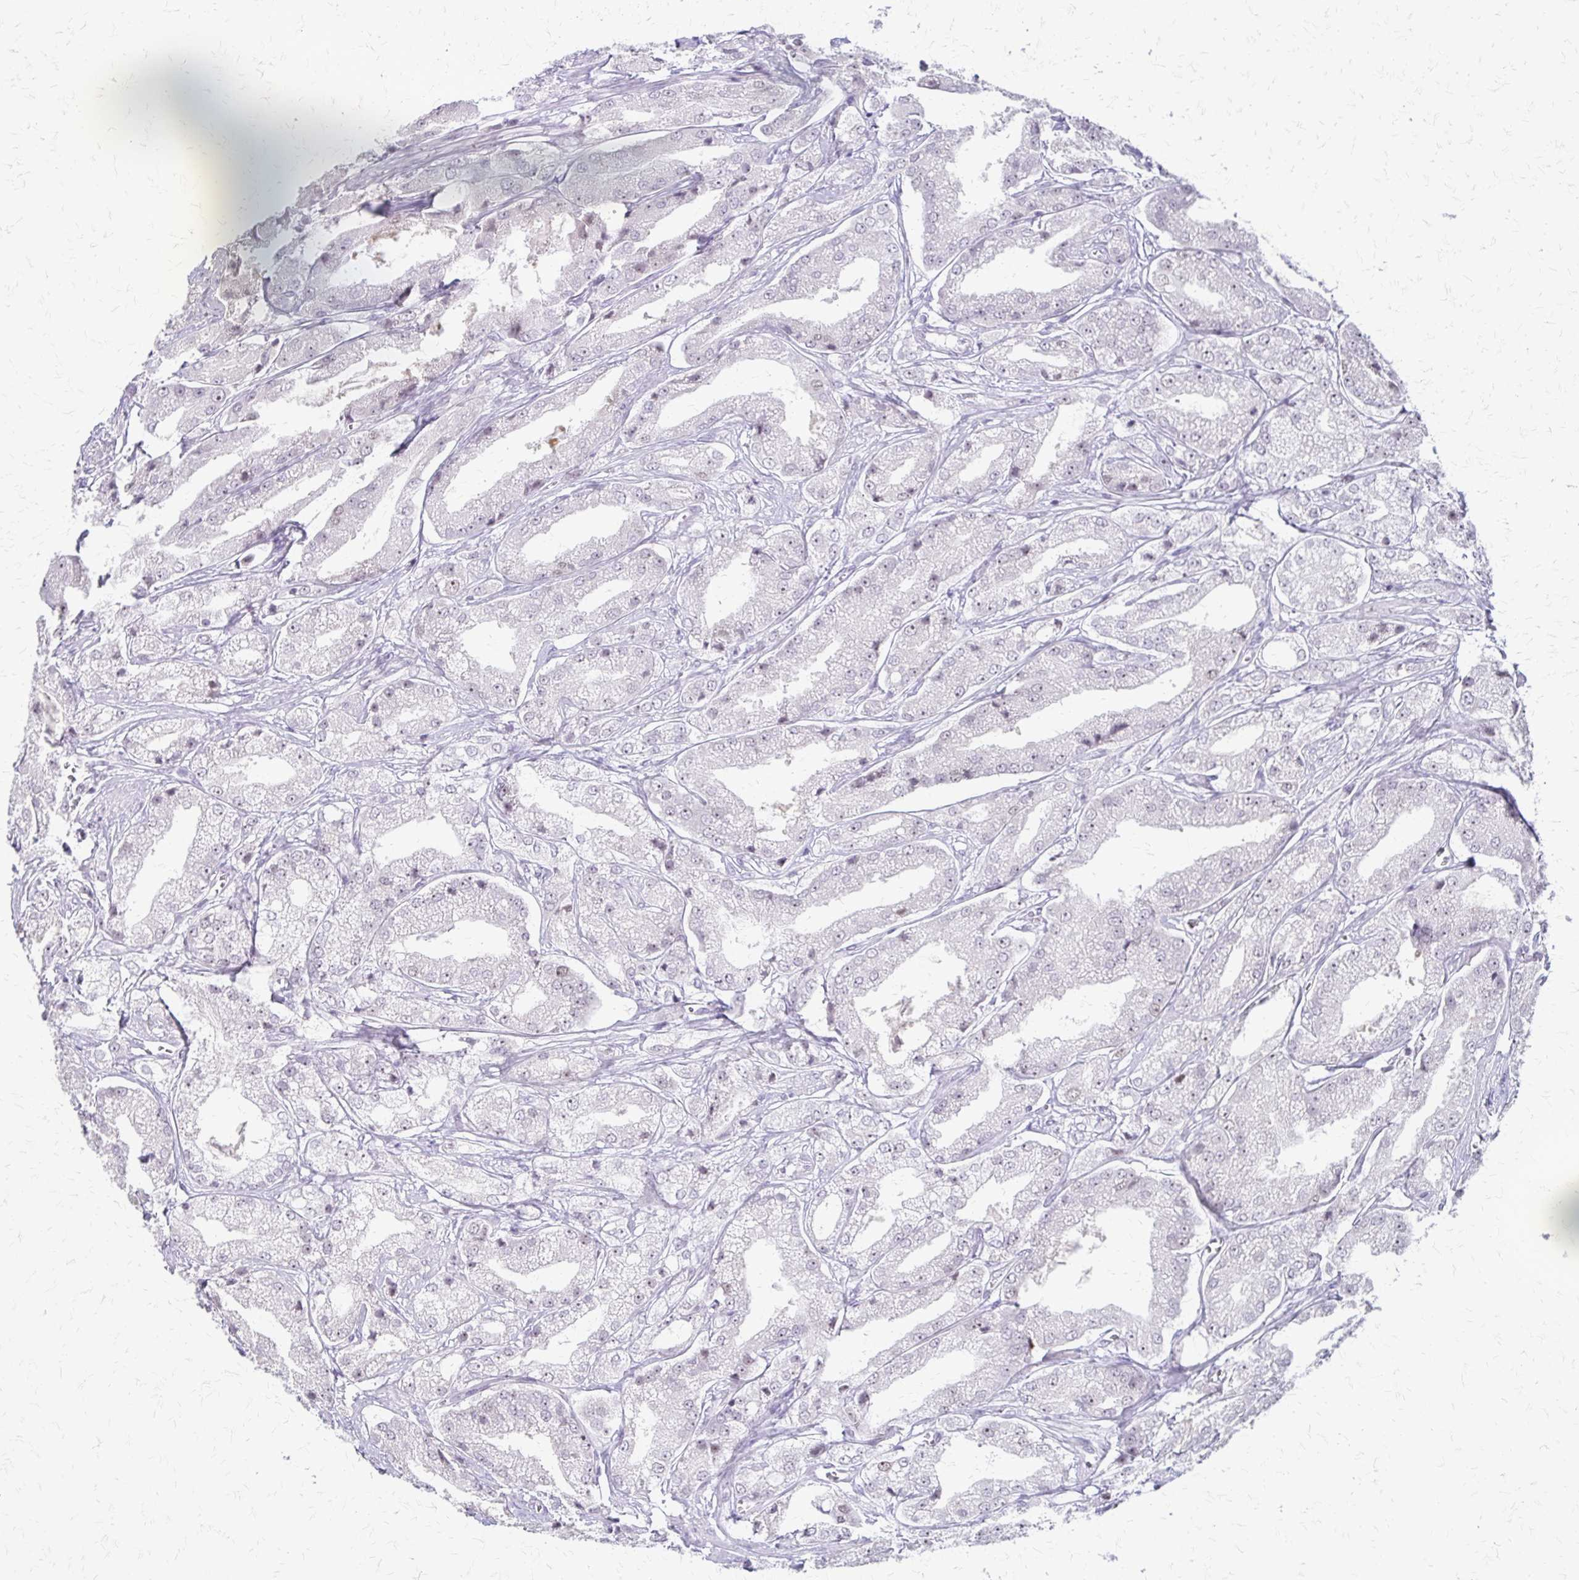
{"staining": {"intensity": "negative", "quantity": "none", "location": "none"}, "tissue": "prostate cancer", "cell_type": "Tumor cells", "image_type": "cancer", "snomed": [{"axis": "morphology", "description": "Adenocarcinoma, High grade"}, {"axis": "topography", "description": "Prostate"}], "caption": "Immunohistochemistry of prostate adenocarcinoma (high-grade) reveals no positivity in tumor cells.", "gene": "EED", "patient": {"sex": "male", "age": 61}}